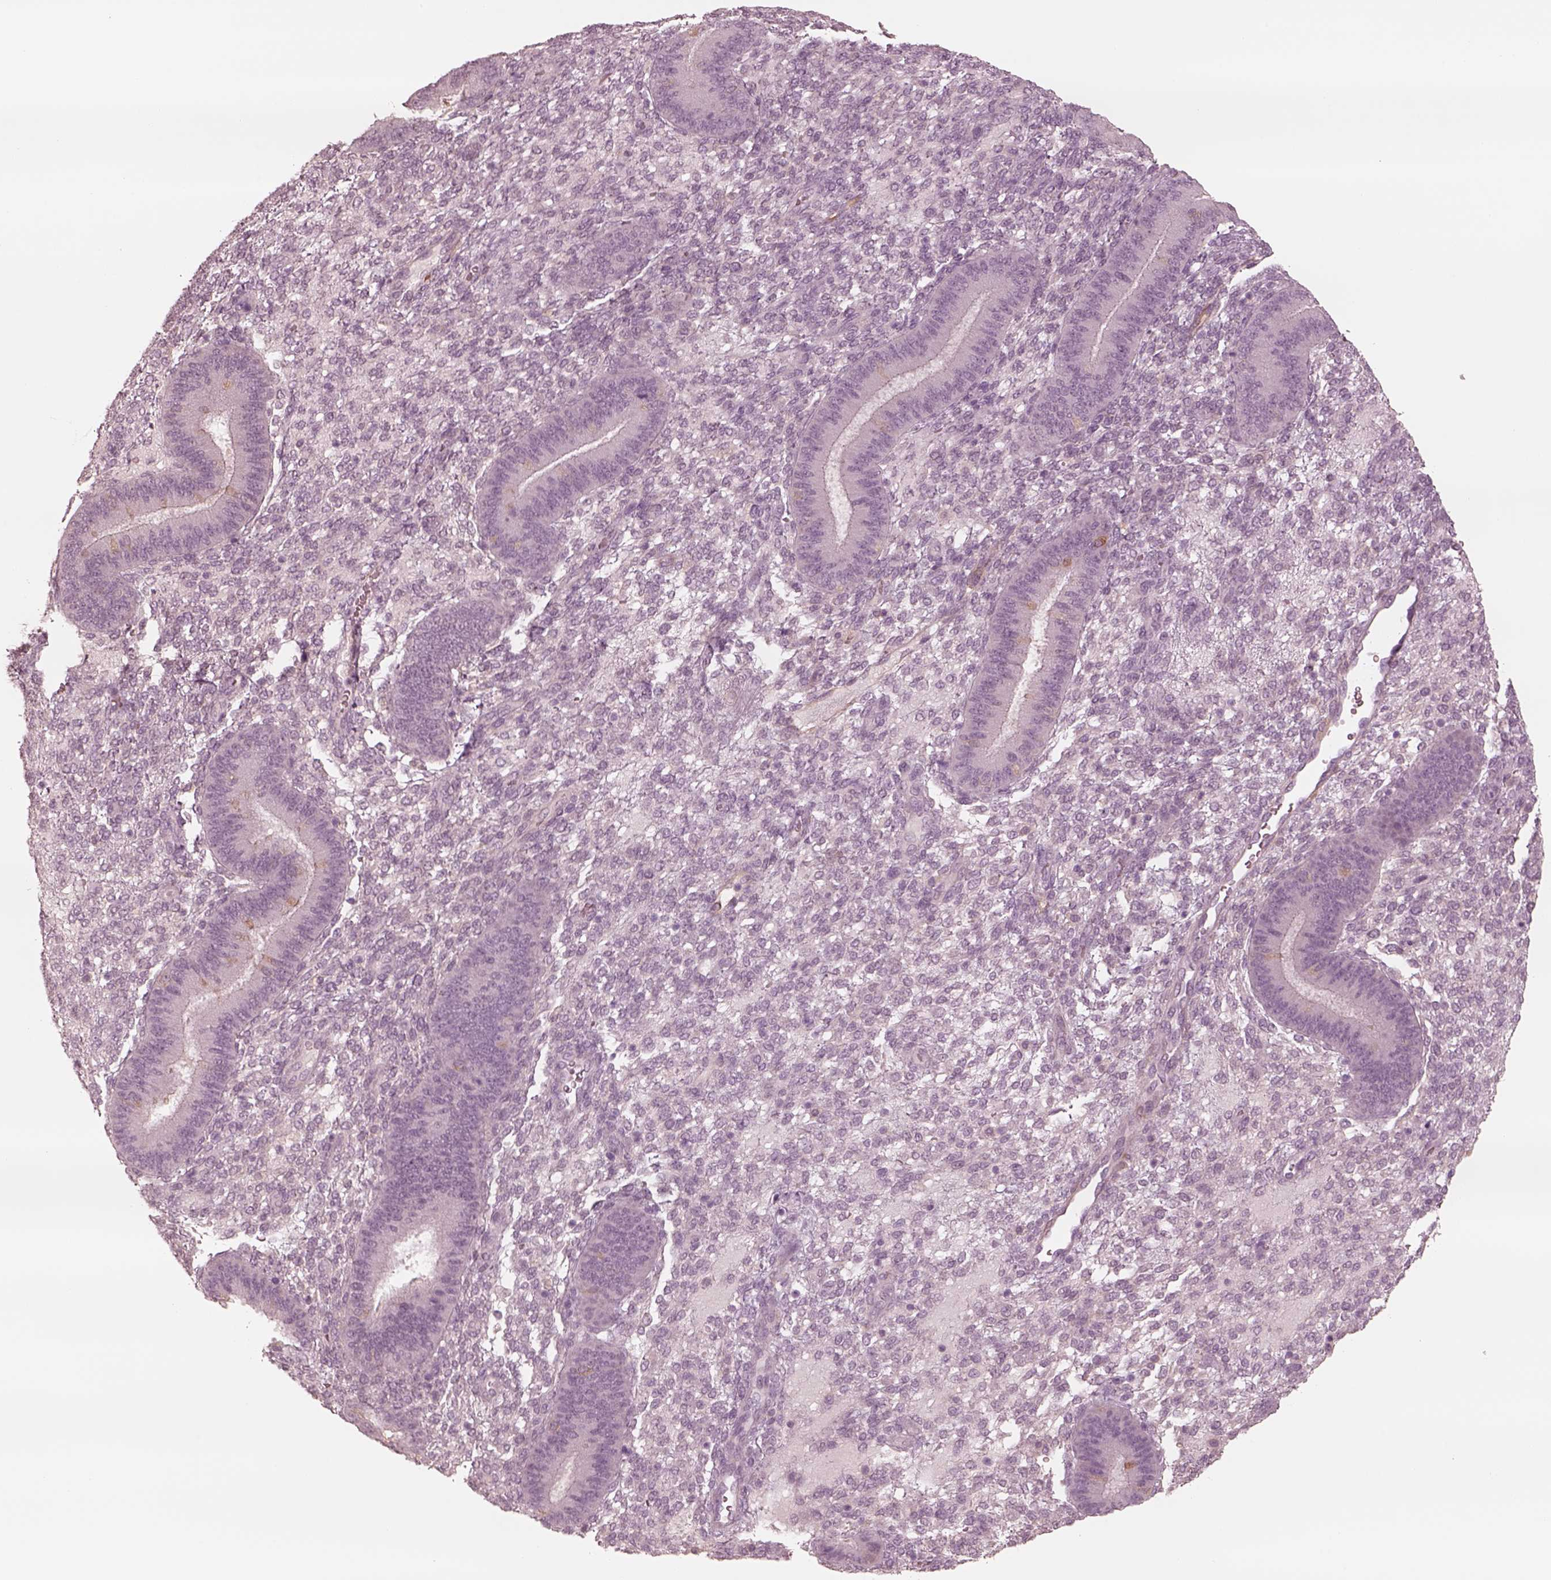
{"staining": {"intensity": "negative", "quantity": "none", "location": "none"}, "tissue": "endometrium", "cell_type": "Cells in endometrial stroma", "image_type": "normal", "snomed": [{"axis": "morphology", "description": "Normal tissue, NOS"}, {"axis": "topography", "description": "Endometrium"}], "caption": "Cells in endometrial stroma are negative for brown protein staining in normal endometrium.", "gene": "DNAAF9", "patient": {"sex": "female", "age": 39}}